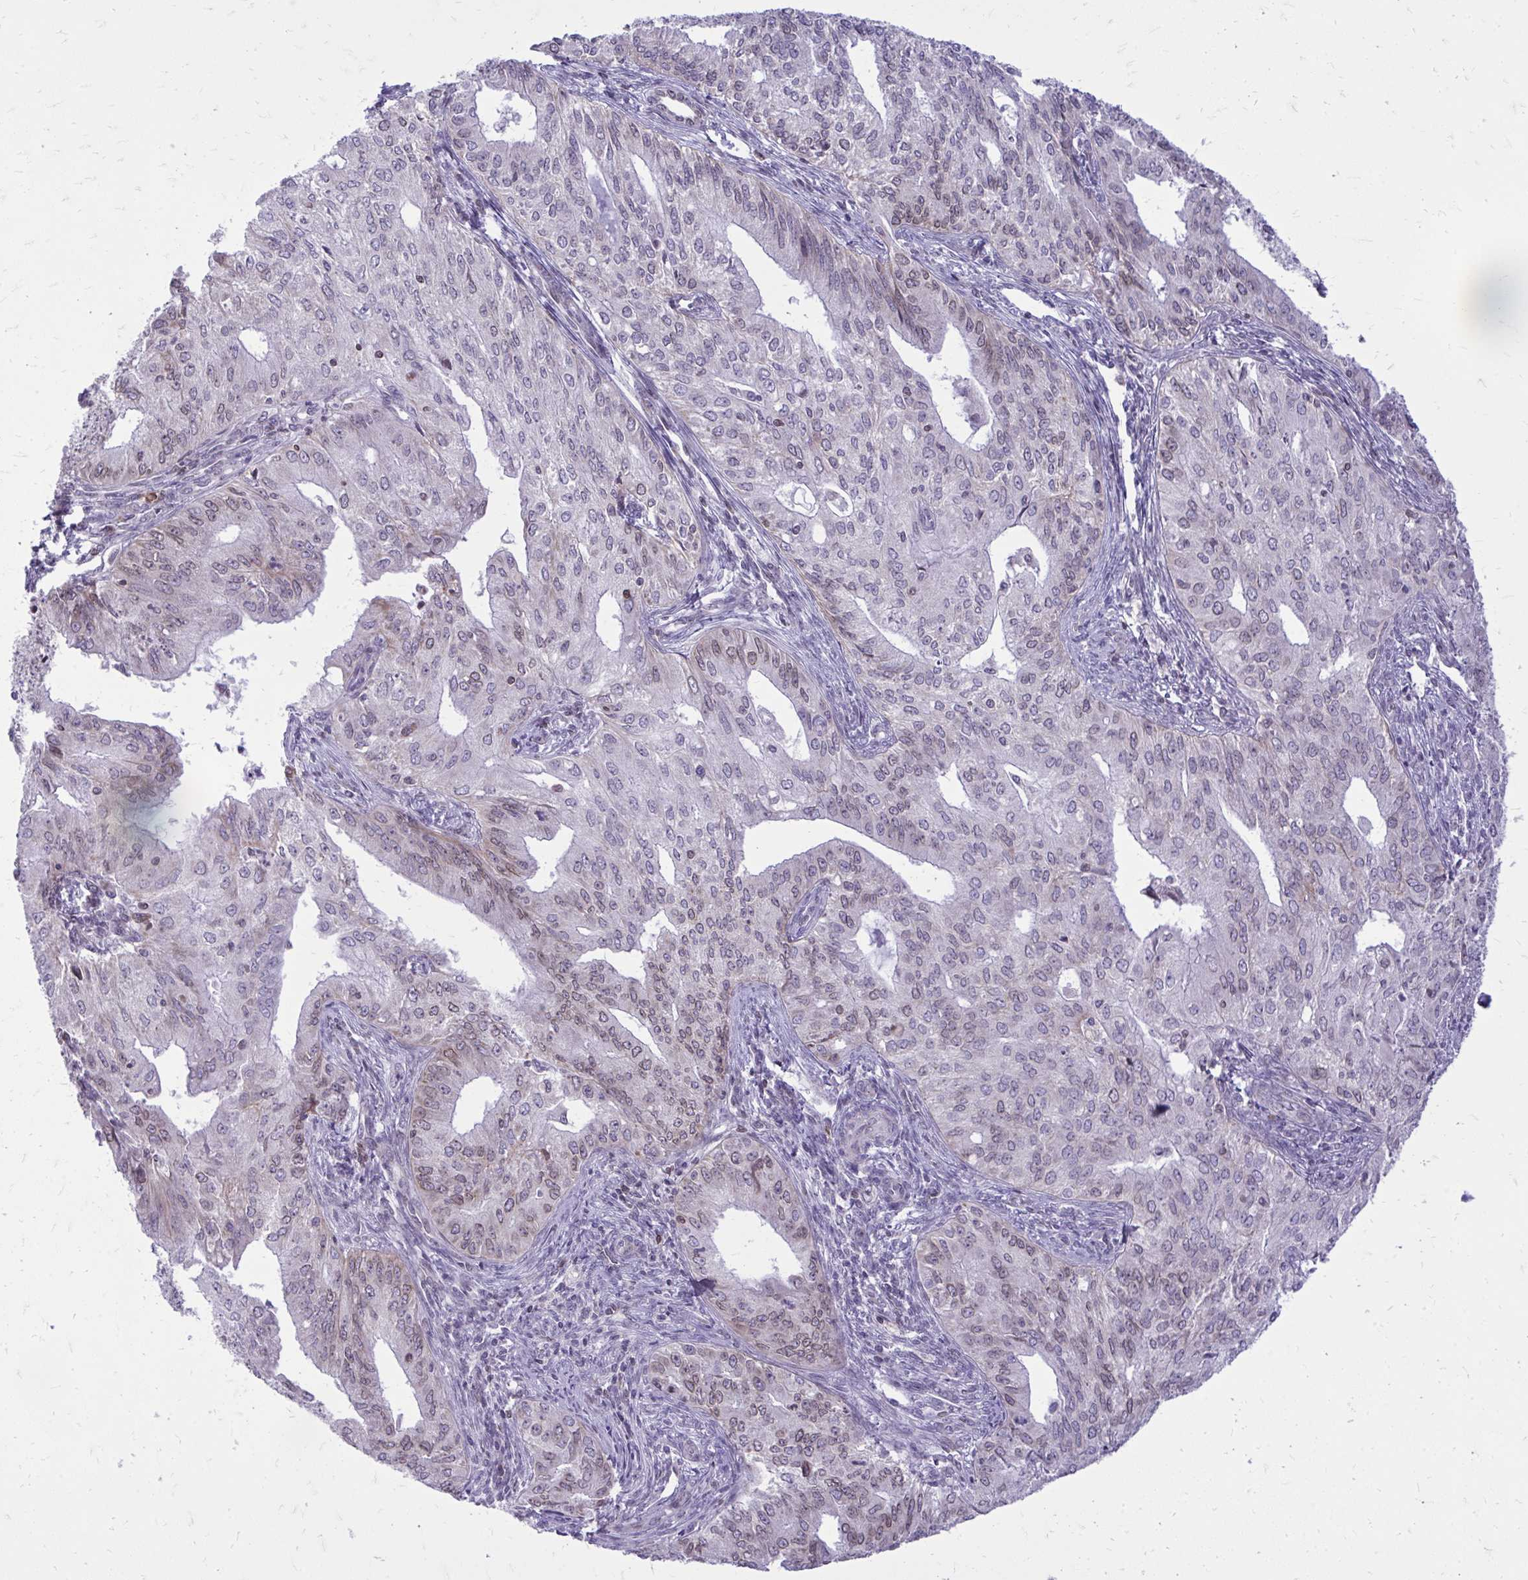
{"staining": {"intensity": "moderate", "quantity": "<25%", "location": "cytoplasmic/membranous,nuclear"}, "tissue": "endometrial cancer", "cell_type": "Tumor cells", "image_type": "cancer", "snomed": [{"axis": "morphology", "description": "Adenocarcinoma, NOS"}, {"axis": "topography", "description": "Endometrium"}], "caption": "IHC (DAB) staining of human adenocarcinoma (endometrial) displays moderate cytoplasmic/membranous and nuclear protein staining in approximately <25% of tumor cells.", "gene": "RPS6KA2", "patient": {"sex": "female", "age": 50}}